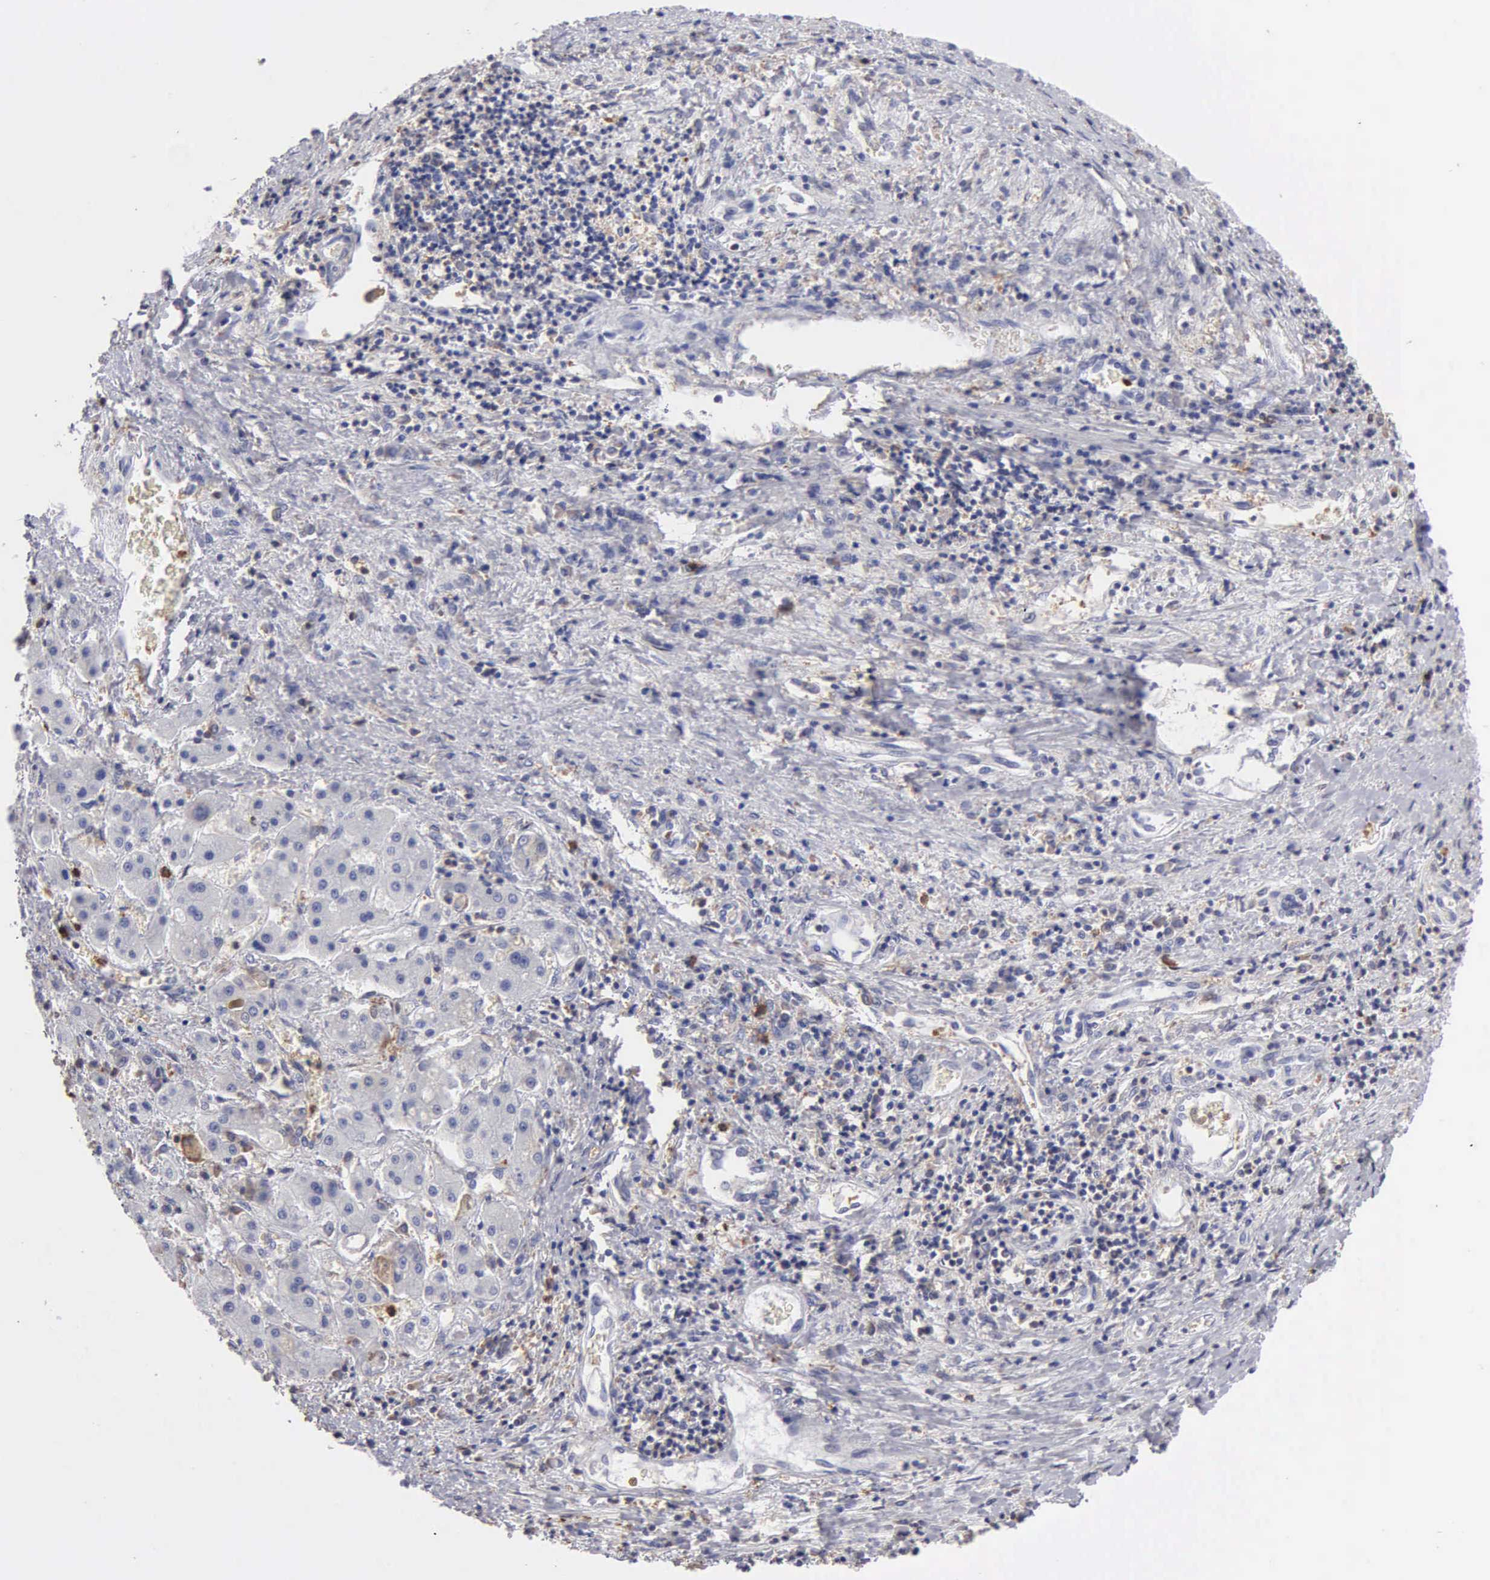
{"staining": {"intensity": "weak", "quantity": "<25%", "location": "cytoplasmic/membranous"}, "tissue": "liver cancer", "cell_type": "Tumor cells", "image_type": "cancer", "snomed": [{"axis": "morphology", "description": "Carcinoma, Hepatocellular, NOS"}, {"axis": "topography", "description": "Liver"}], "caption": "High power microscopy histopathology image of an IHC micrograph of liver cancer, revealing no significant expression in tumor cells.", "gene": "G6PD", "patient": {"sex": "male", "age": 24}}